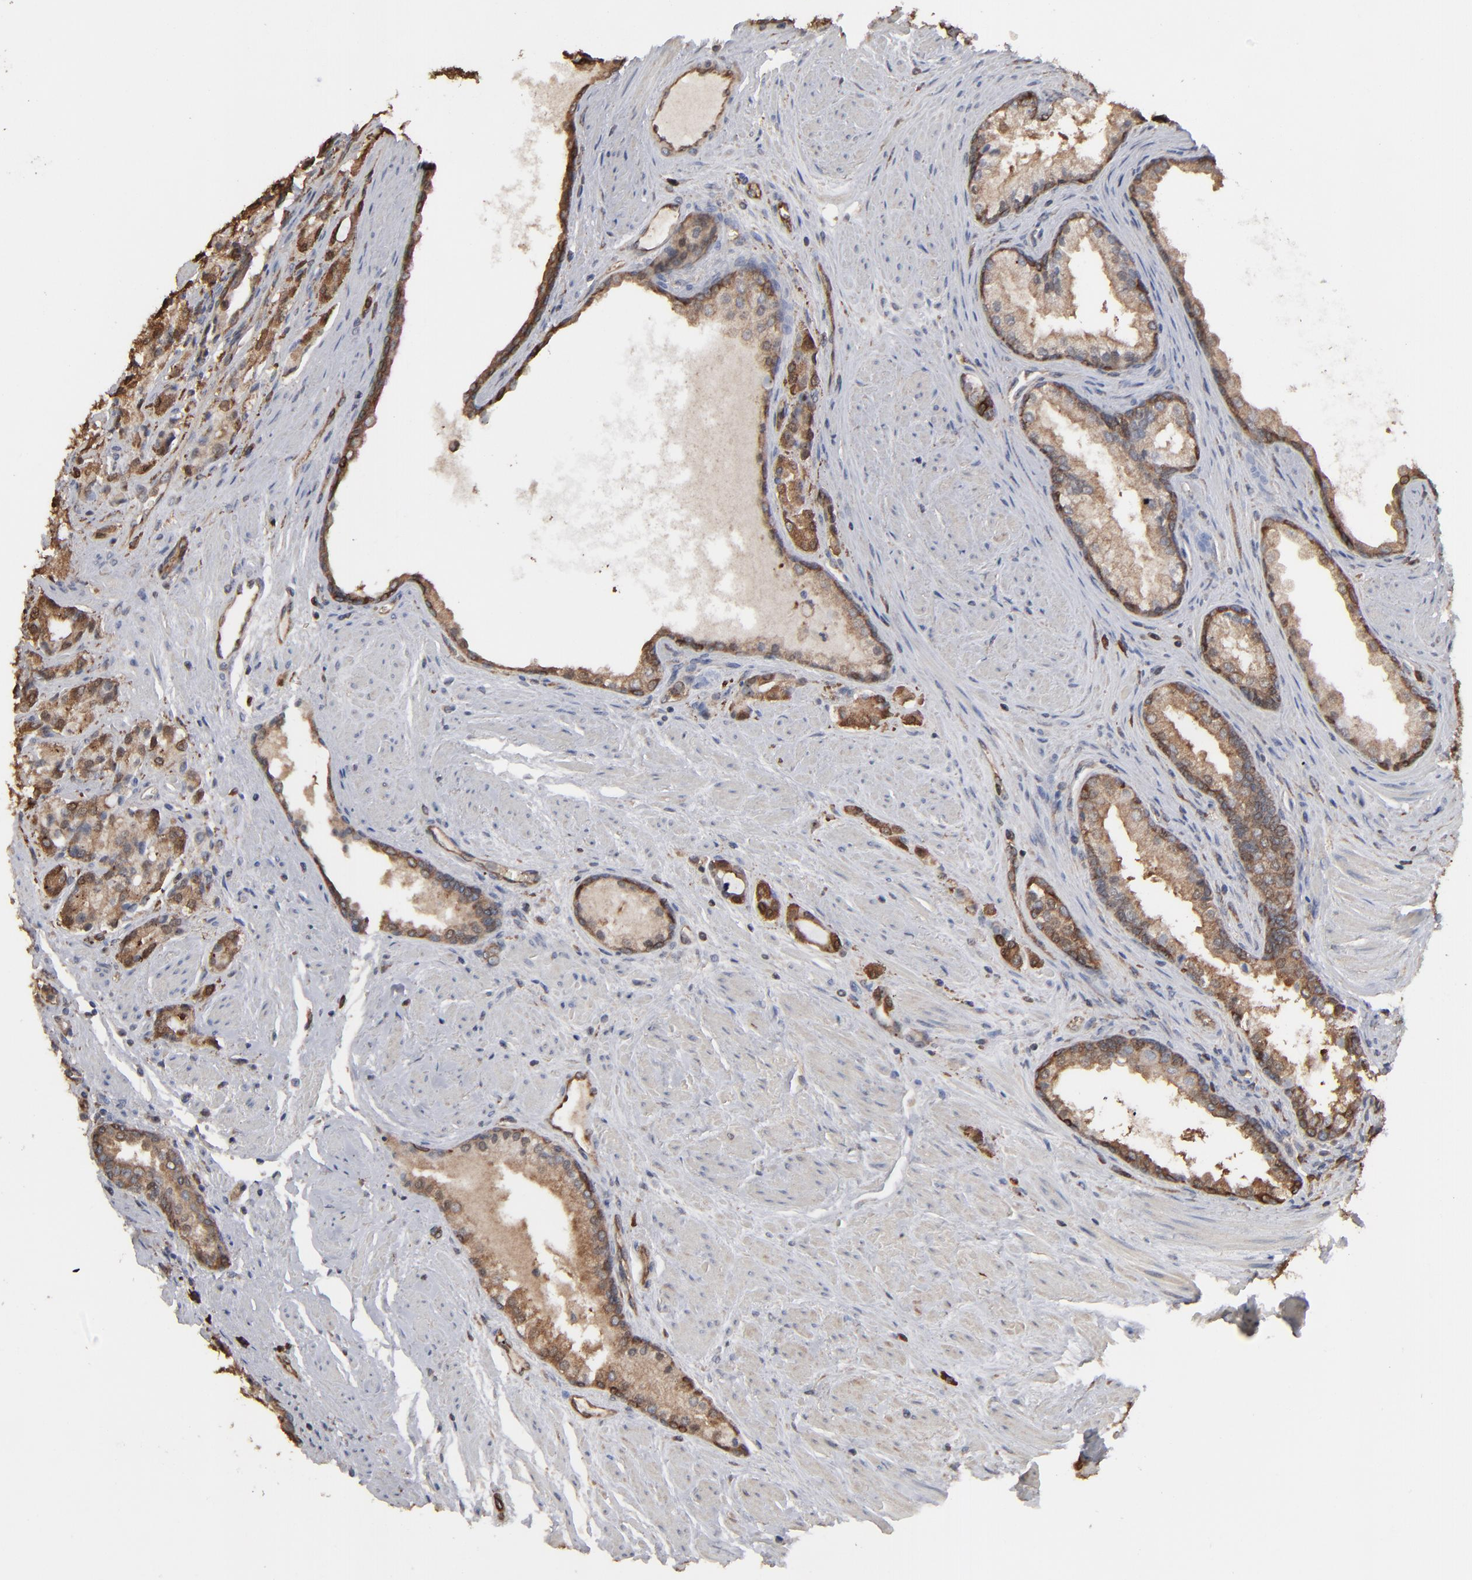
{"staining": {"intensity": "strong", "quantity": ">75%", "location": "cytoplasmic/membranous,nuclear"}, "tissue": "prostate cancer", "cell_type": "Tumor cells", "image_type": "cancer", "snomed": [{"axis": "morphology", "description": "Adenocarcinoma, Medium grade"}, {"axis": "topography", "description": "Prostate"}], "caption": "Human medium-grade adenocarcinoma (prostate) stained with a protein marker exhibits strong staining in tumor cells.", "gene": "NME1-NME2", "patient": {"sex": "male", "age": 72}}